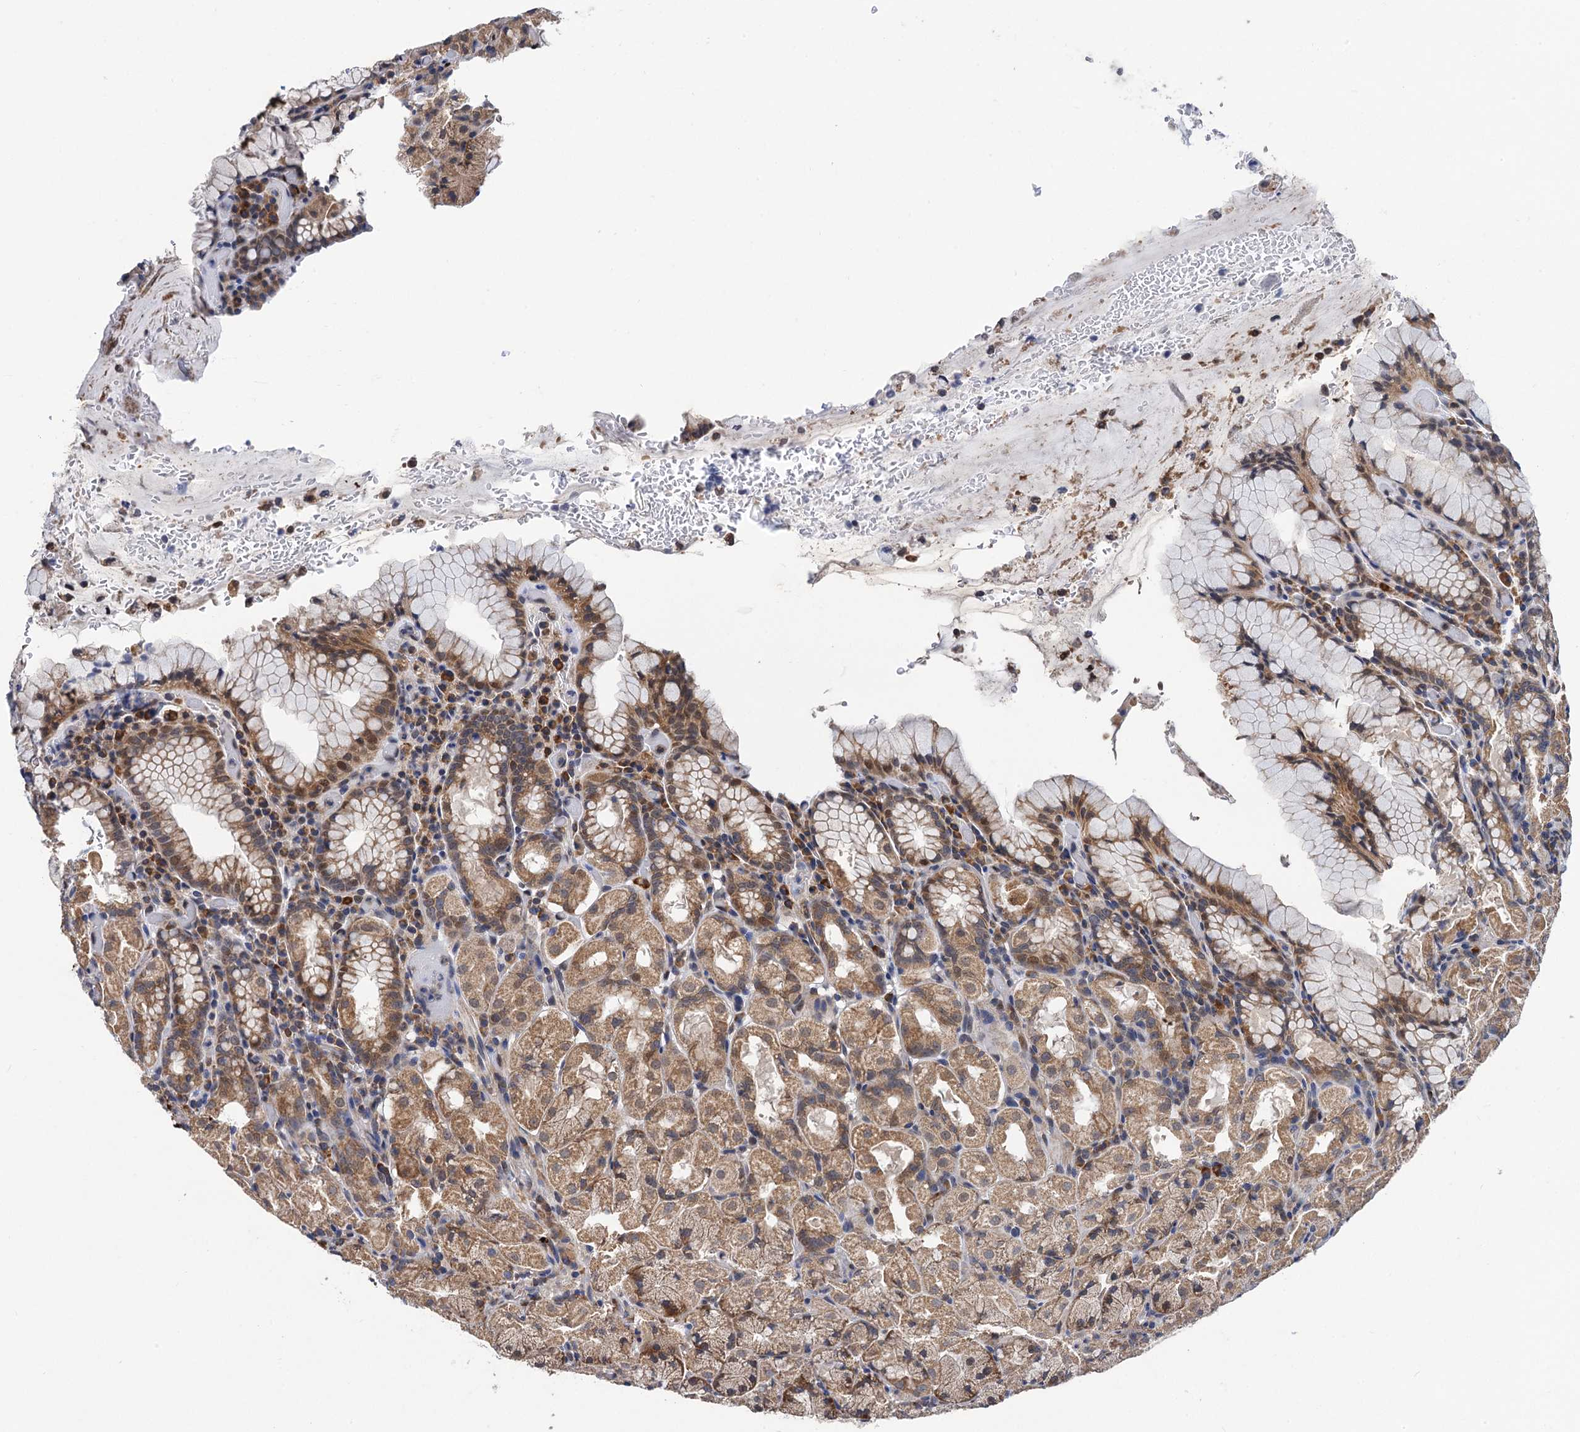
{"staining": {"intensity": "moderate", "quantity": ">75%", "location": "cytoplasmic/membranous"}, "tissue": "stomach", "cell_type": "Glandular cells", "image_type": "normal", "snomed": [{"axis": "morphology", "description": "Normal tissue, NOS"}, {"axis": "topography", "description": "Stomach, upper"}, {"axis": "topography", "description": "Stomach, lower"}], "caption": "The image exhibits staining of unremarkable stomach, revealing moderate cytoplasmic/membranous protein positivity (brown color) within glandular cells.", "gene": "CMPK2", "patient": {"sex": "male", "age": 80}}